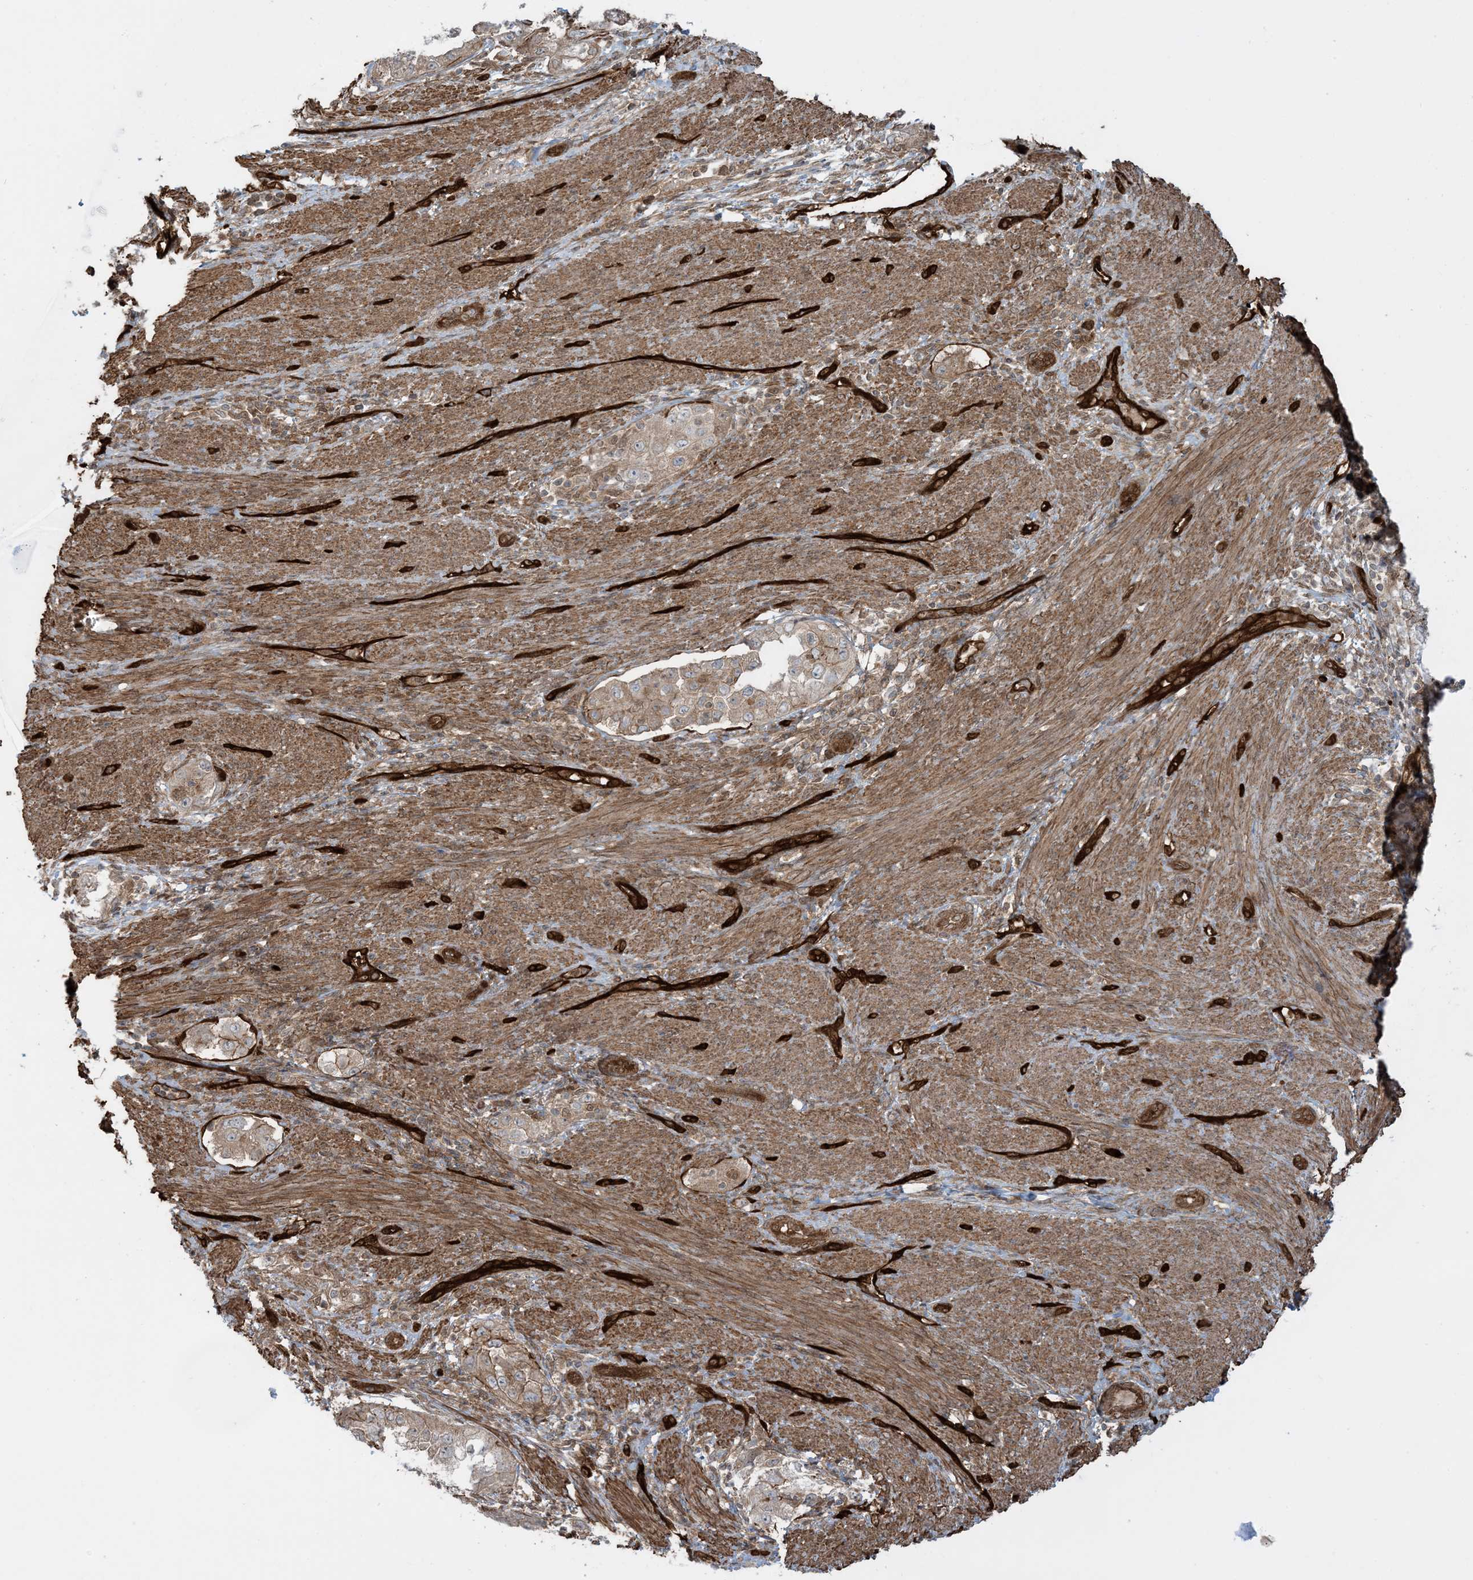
{"staining": {"intensity": "moderate", "quantity": "25%-75%", "location": "cytoplasmic/membranous"}, "tissue": "endometrial cancer", "cell_type": "Tumor cells", "image_type": "cancer", "snomed": [{"axis": "morphology", "description": "Adenocarcinoma, NOS"}, {"axis": "topography", "description": "Endometrium"}], "caption": "Immunohistochemical staining of human adenocarcinoma (endometrial) exhibits moderate cytoplasmic/membranous protein staining in approximately 25%-75% of tumor cells. The protein of interest is shown in brown color, while the nuclei are stained blue.", "gene": "PPM1F", "patient": {"sex": "female", "age": 85}}